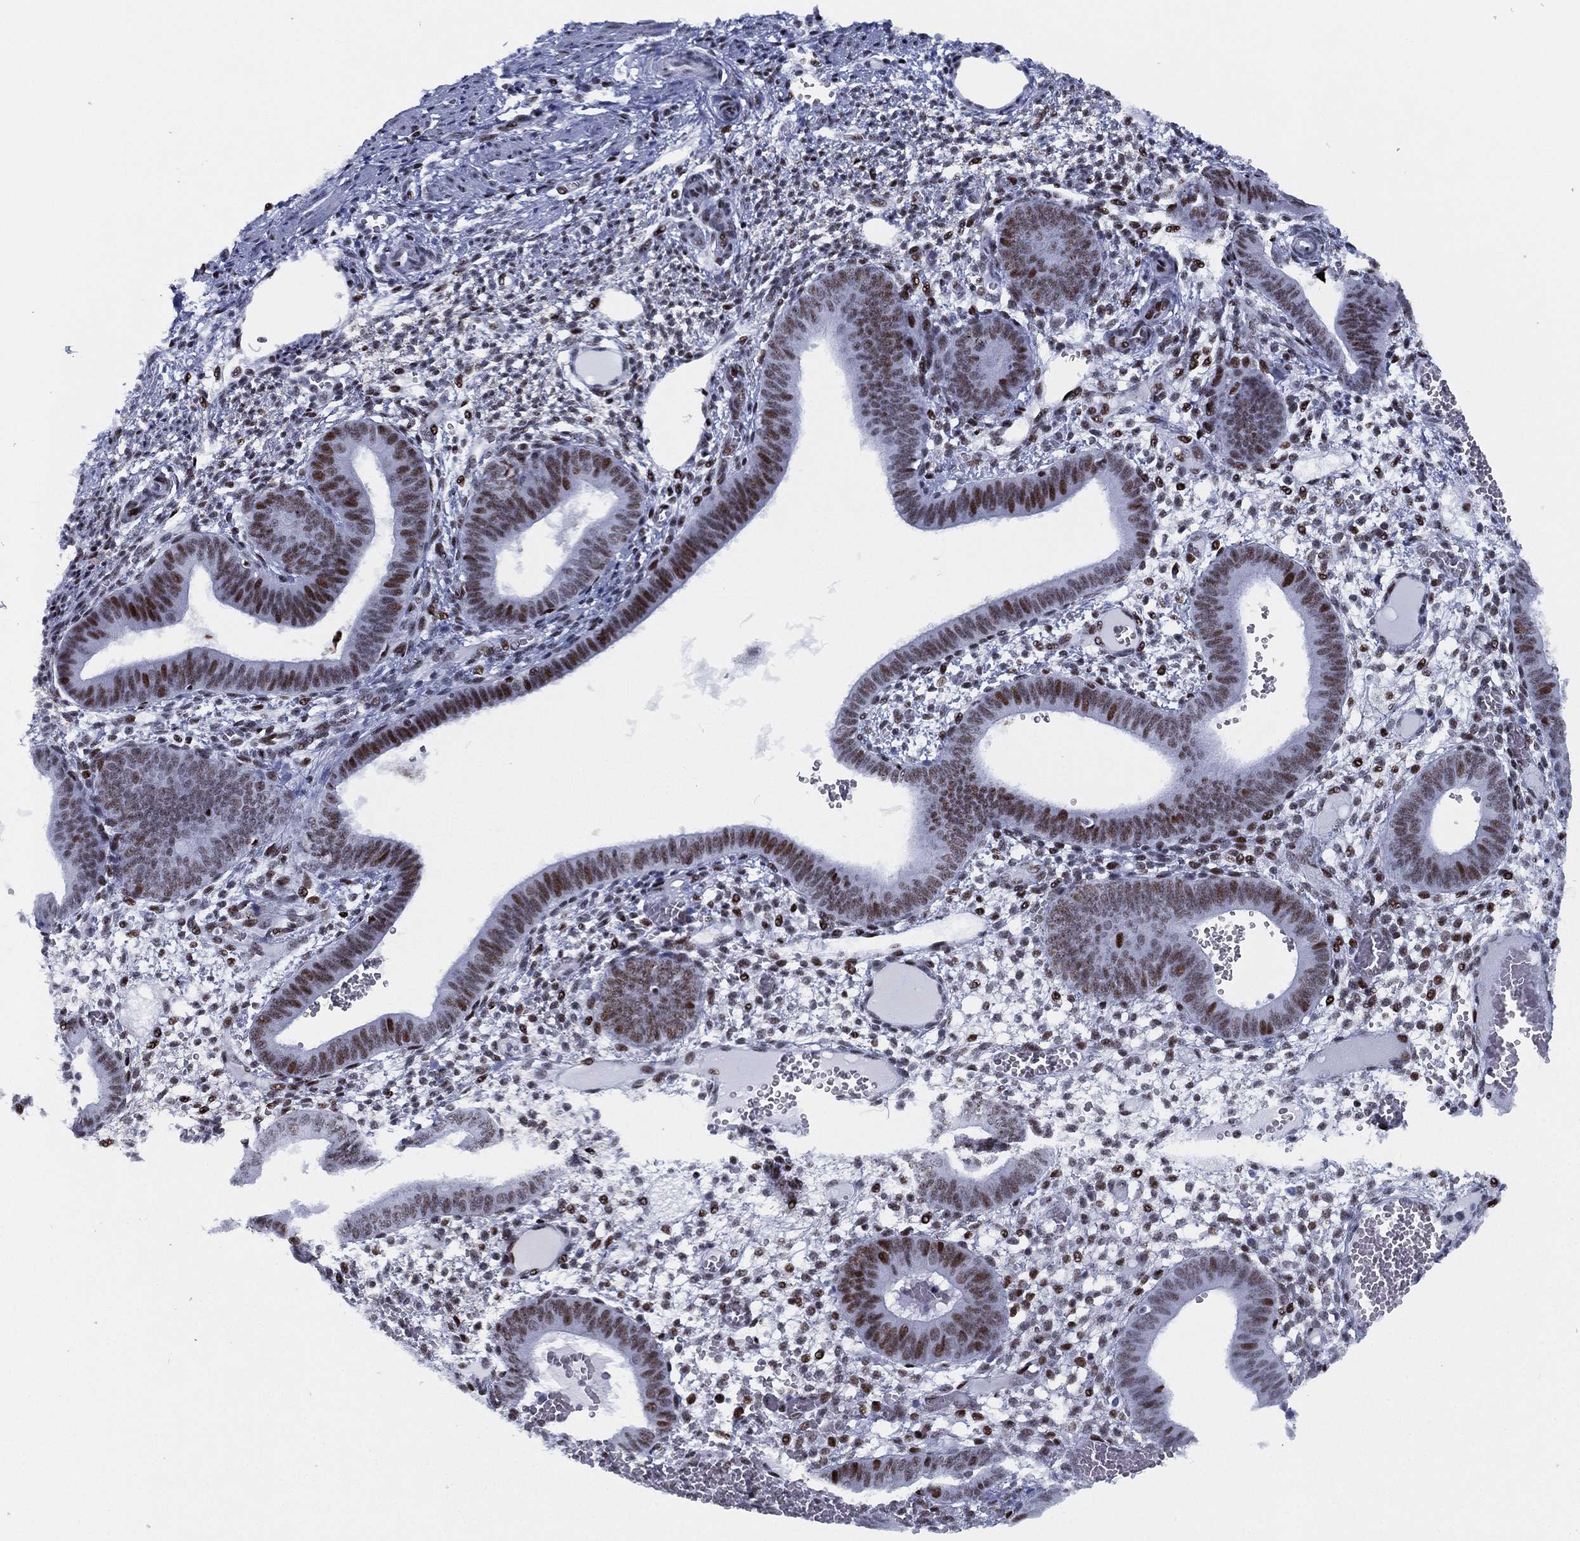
{"staining": {"intensity": "strong", "quantity": "<25%", "location": "nuclear"}, "tissue": "endometrium", "cell_type": "Cells in endometrial stroma", "image_type": "normal", "snomed": [{"axis": "morphology", "description": "Normal tissue, NOS"}, {"axis": "topography", "description": "Endometrium"}], "caption": "An image of human endometrium stained for a protein exhibits strong nuclear brown staining in cells in endometrial stroma. (DAB = brown stain, brightfield microscopy at high magnification).", "gene": "CYB561D2", "patient": {"sex": "female", "age": 42}}